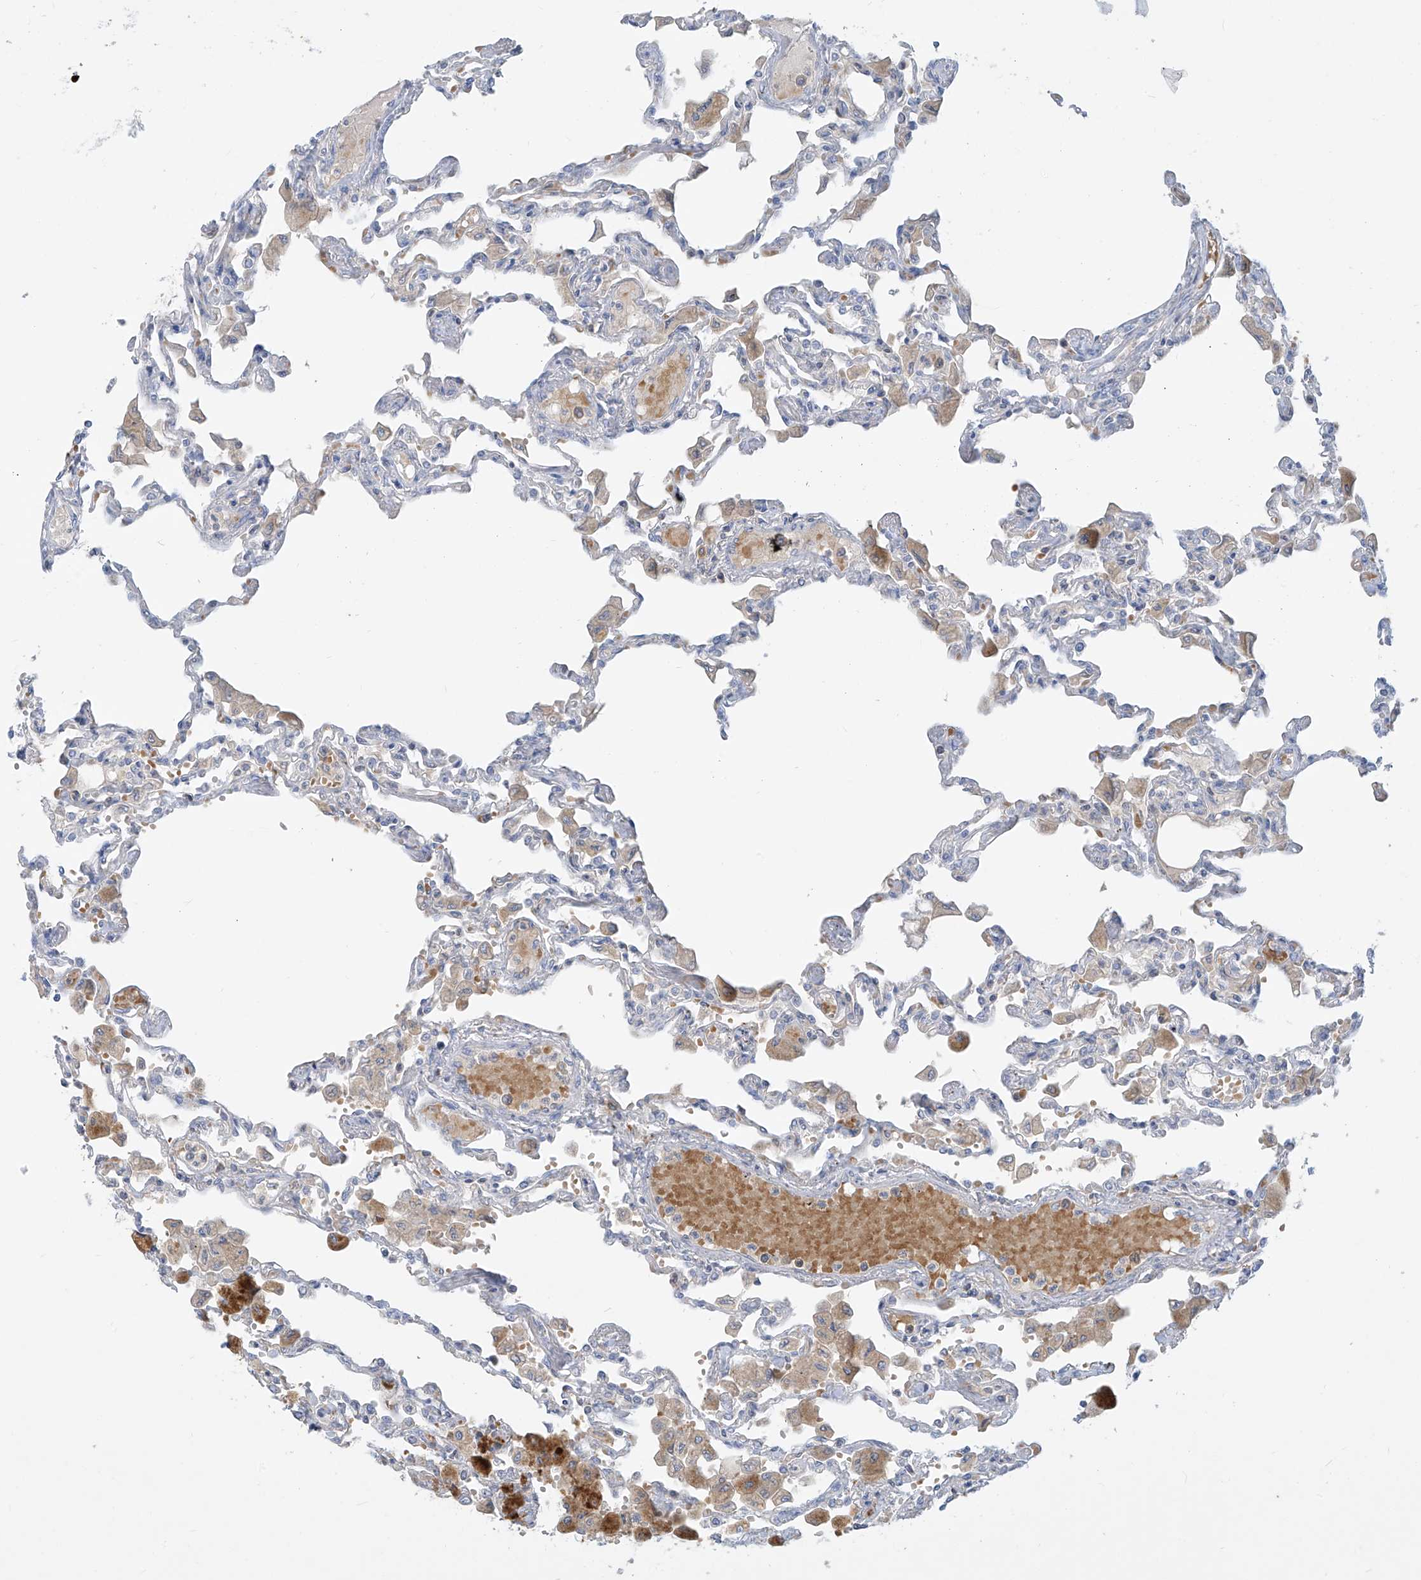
{"staining": {"intensity": "negative", "quantity": "none", "location": "none"}, "tissue": "lung", "cell_type": "Alveolar cells", "image_type": "normal", "snomed": [{"axis": "morphology", "description": "Normal tissue, NOS"}, {"axis": "topography", "description": "Bronchus"}, {"axis": "topography", "description": "Lung"}], "caption": "The immunohistochemistry photomicrograph has no significant positivity in alveolar cells of lung. The staining is performed using DAB brown chromogen with nuclei counter-stained in using hematoxylin.", "gene": "DGKQ", "patient": {"sex": "female", "age": 49}}